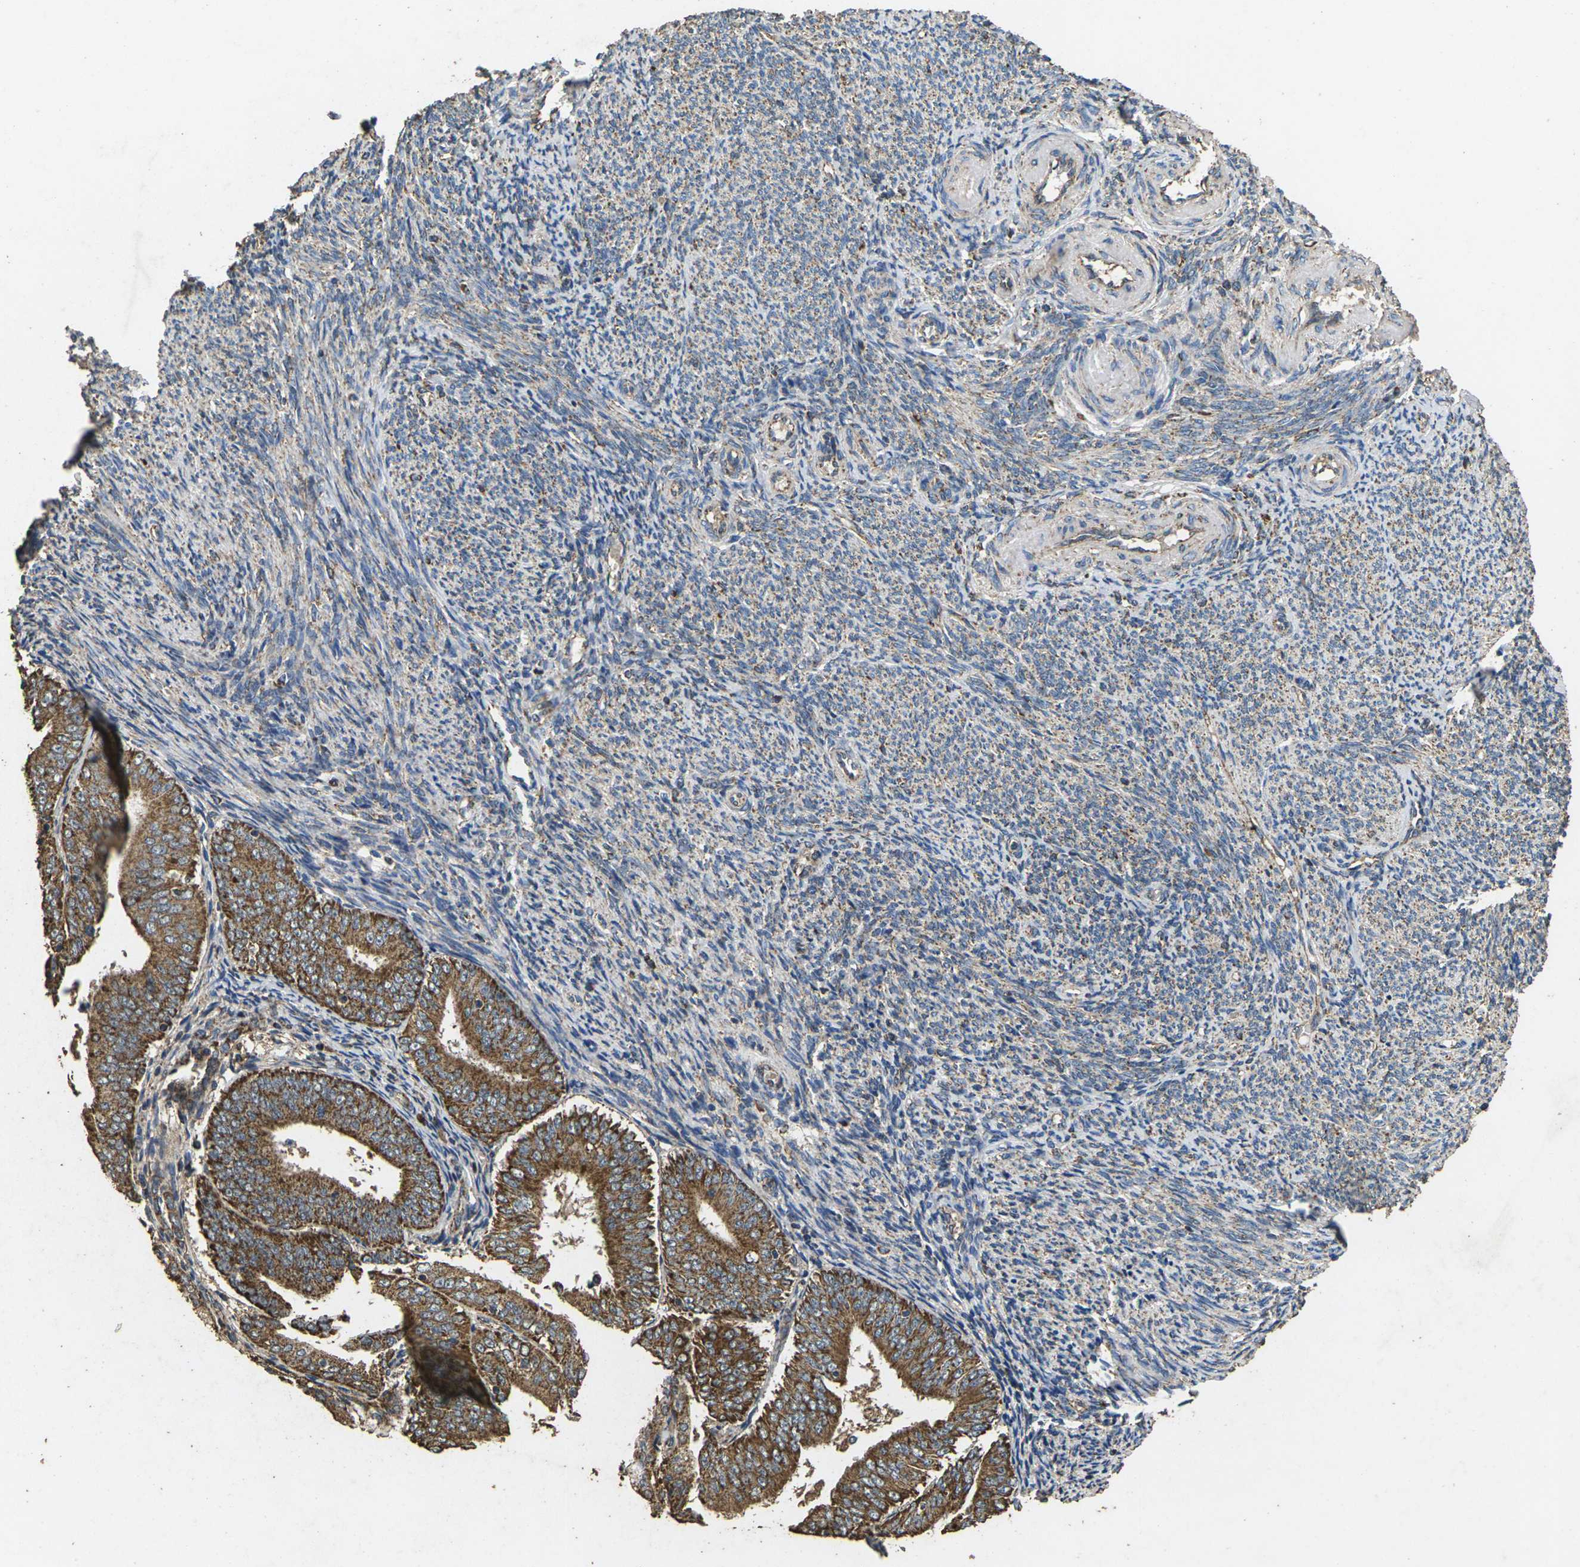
{"staining": {"intensity": "moderate", "quantity": ">75%", "location": "cytoplasmic/membranous"}, "tissue": "endometrial cancer", "cell_type": "Tumor cells", "image_type": "cancer", "snomed": [{"axis": "morphology", "description": "Adenocarcinoma, NOS"}, {"axis": "topography", "description": "Endometrium"}], "caption": "DAB (3,3'-diaminobenzidine) immunohistochemical staining of endometrial cancer (adenocarcinoma) demonstrates moderate cytoplasmic/membranous protein staining in about >75% of tumor cells. (Stains: DAB in brown, nuclei in blue, Microscopy: brightfield microscopy at high magnification).", "gene": "MAPK11", "patient": {"sex": "female", "age": 63}}